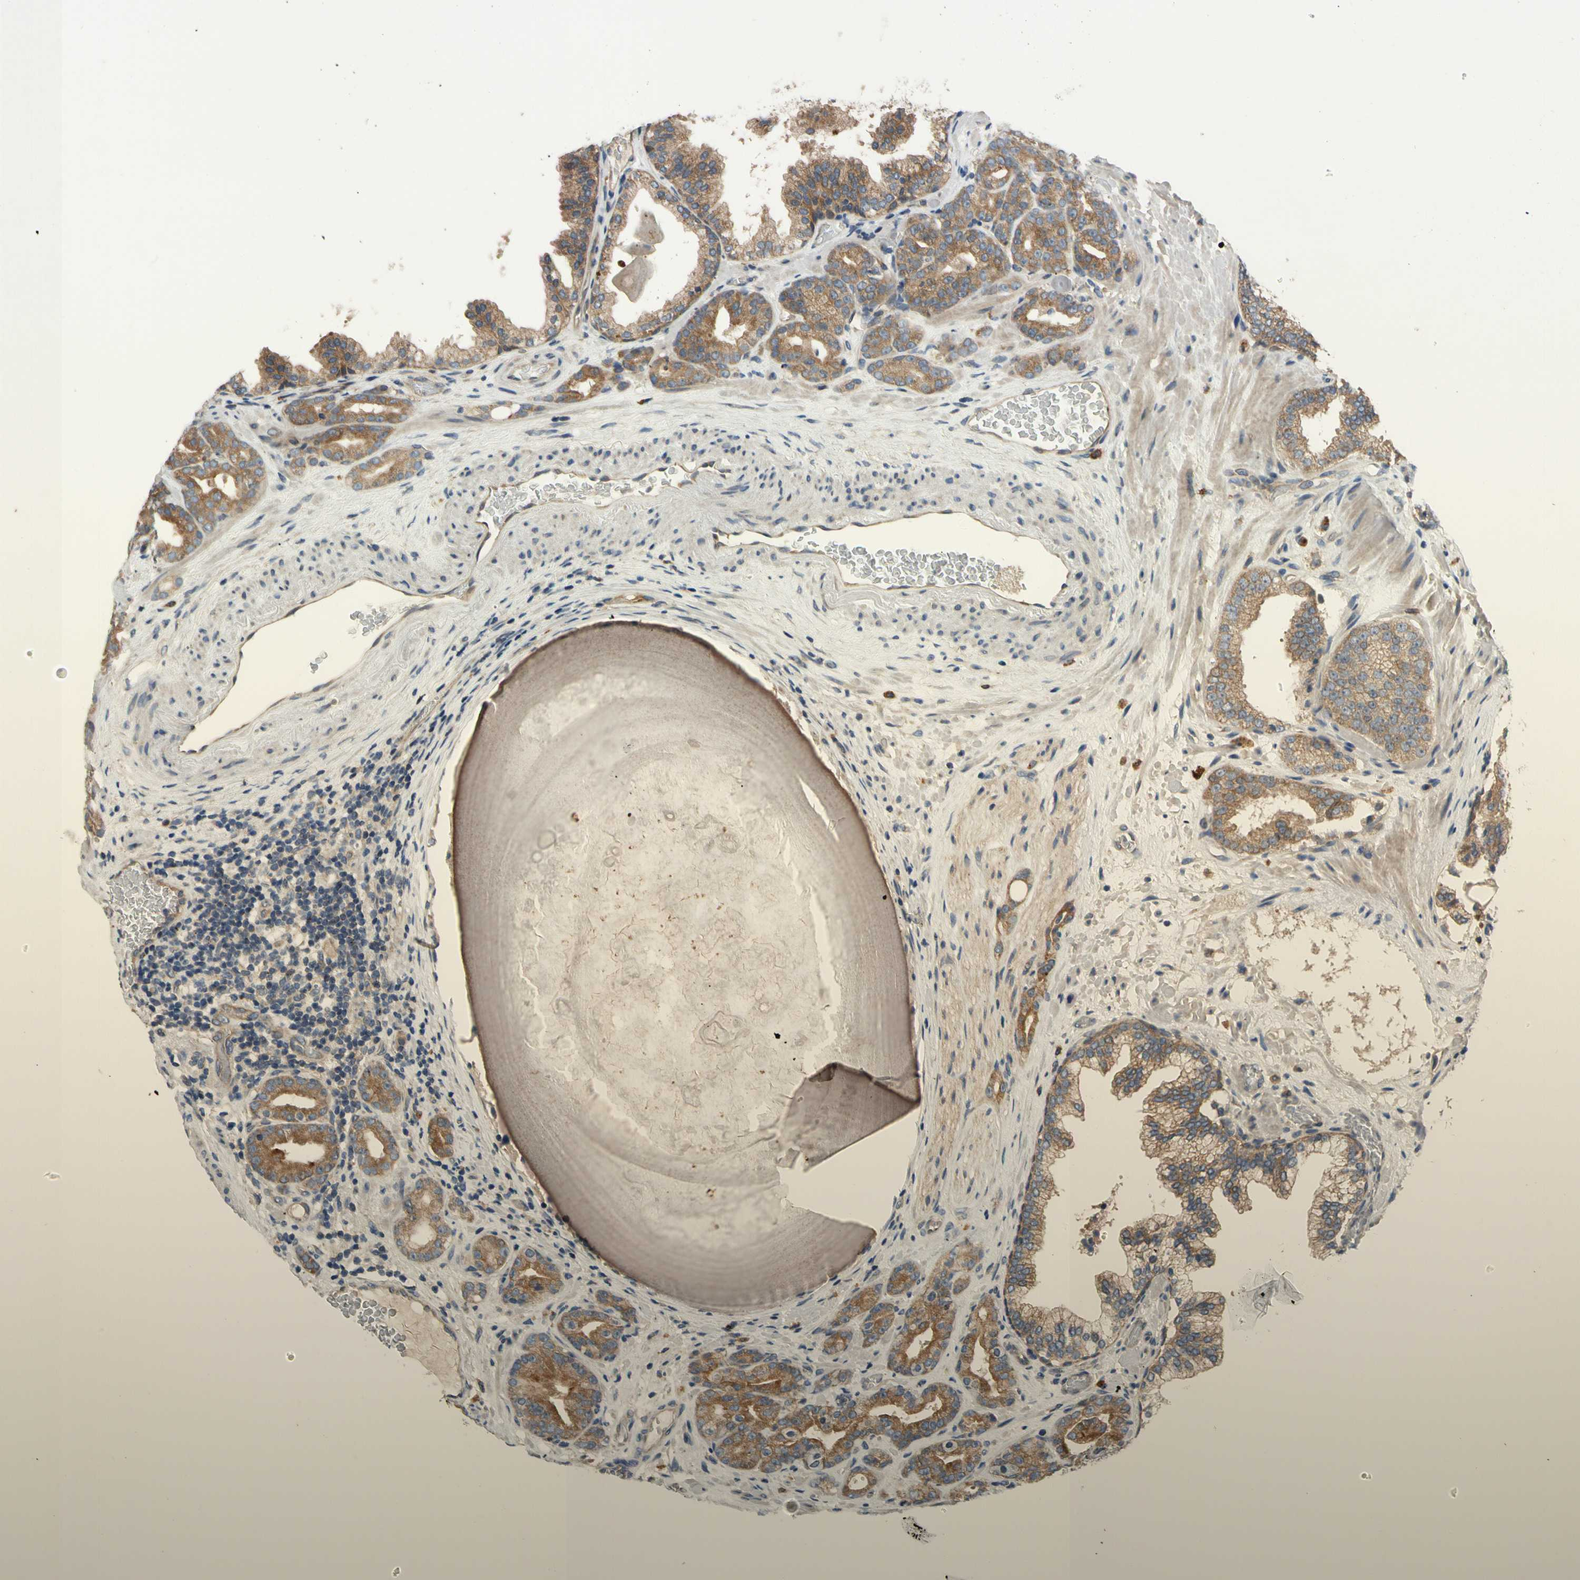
{"staining": {"intensity": "strong", "quantity": ">75%", "location": "cytoplasmic/membranous"}, "tissue": "prostate cancer", "cell_type": "Tumor cells", "image_type": "cancer", "snomed": [{"axis": "morphology", "description": "Adenocarcinoma, Low grade"}, {"axis": "topography", "description": "Prostate"}], "caption": "A brown stain labels strong cytoplasmic/membranous positivity of a protein in prostate low-grade adenocarcinoma tumor cells.", "gene": "MBTPS2", "patient": {"sex": "male", "age": 63}}